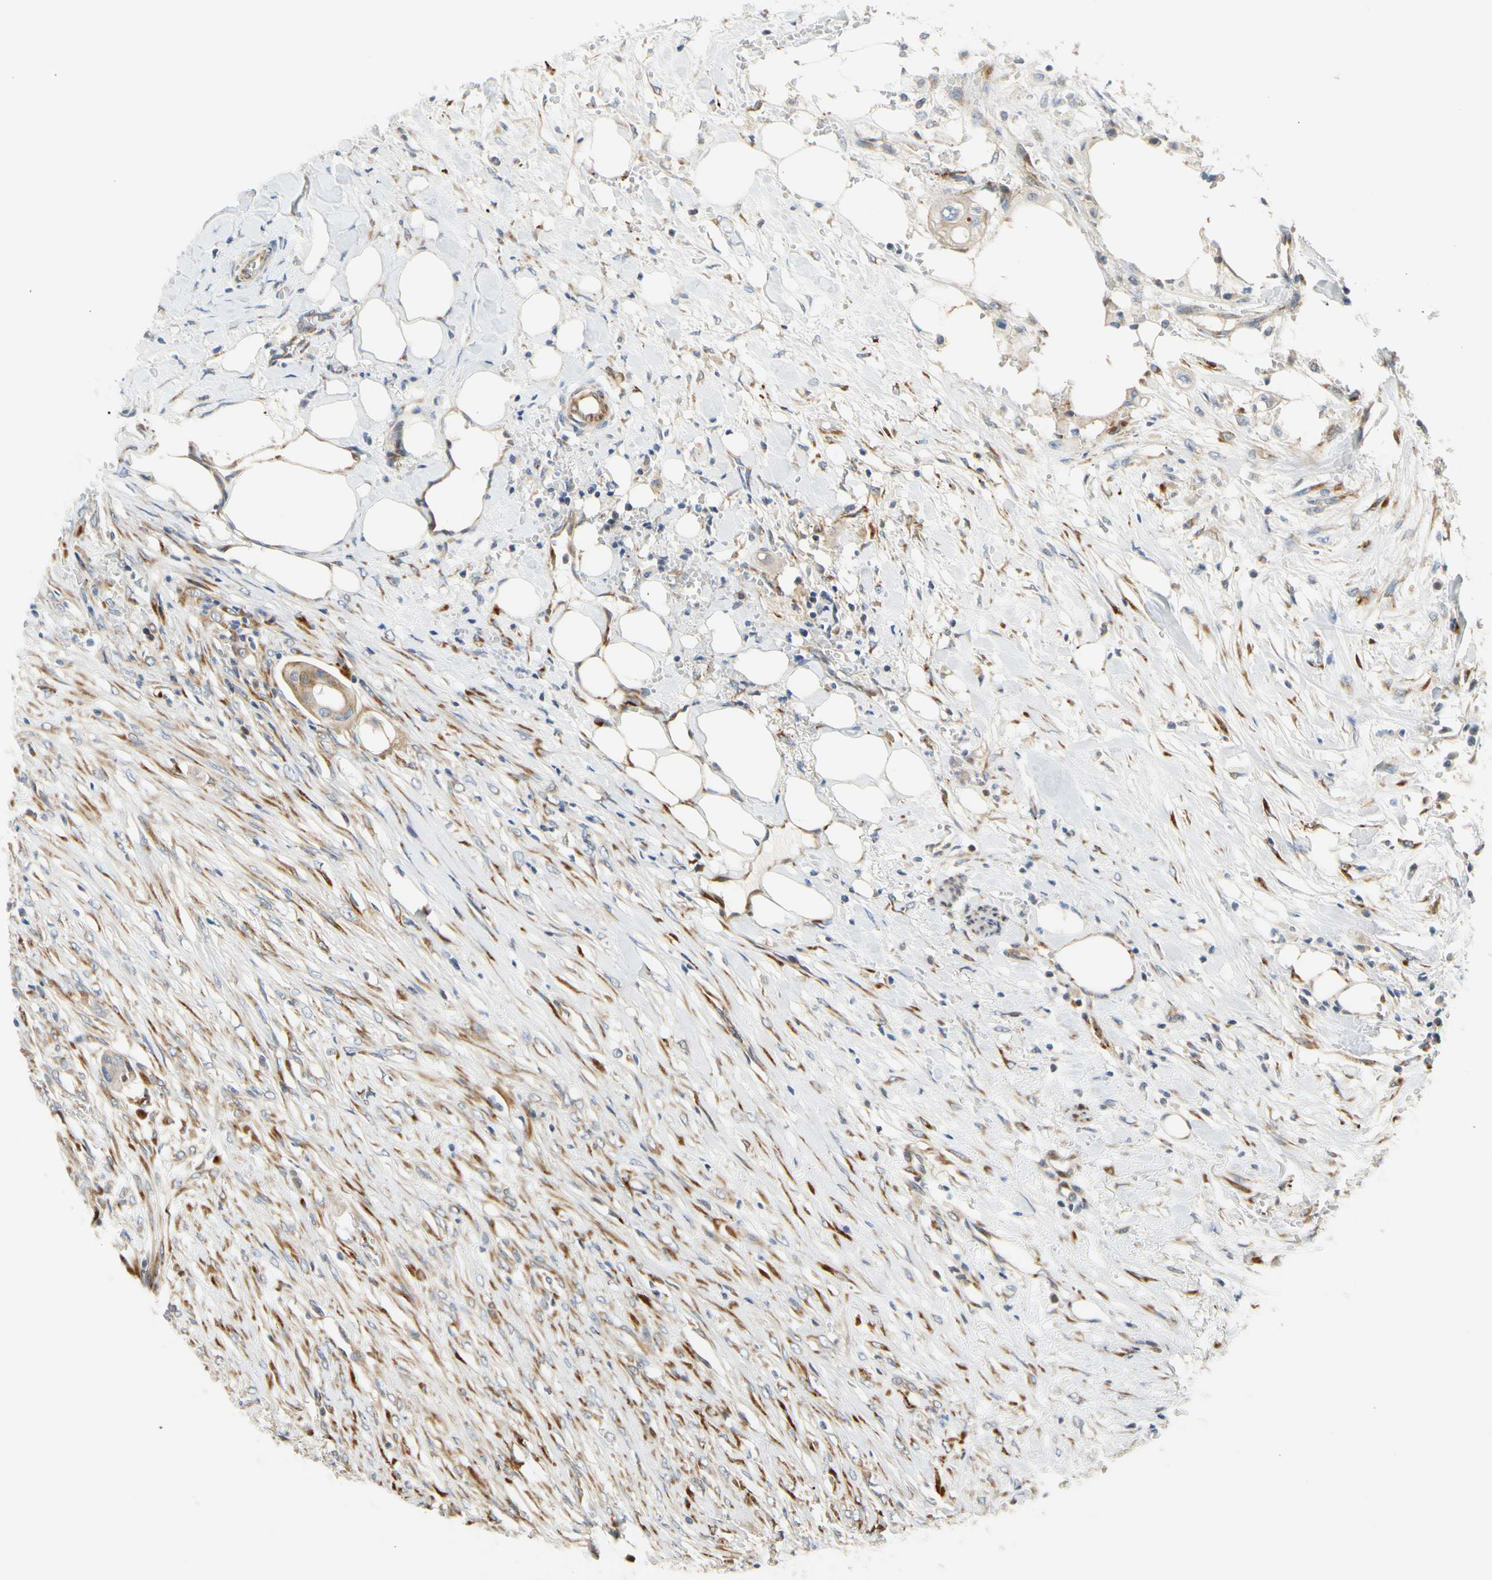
{"staining": {"intensity": "weak", "quantity": "<25%", "location": "cytoplasmic/membranous"}, "tissue": "colorectal cancer", "cell_type": "Tumor cells", "image_type": "cancer", "snomed": [{"axis": "morphology", "description": "Adenocarcinoma, NOS"}, {"axis": "topography", "description": "Colon"}], "caption": "An image of adenocarcinoma (colorectal) stained for a protein exhibits no brown staining in tumor cells. The staining is performed using DAB (3,3'-diaminobenzidine) brown chromogen with nuclei counter-stained in using hematoxylin.", "gene": "ZNF236", "patient": {"sex": "female", "age": 57}}